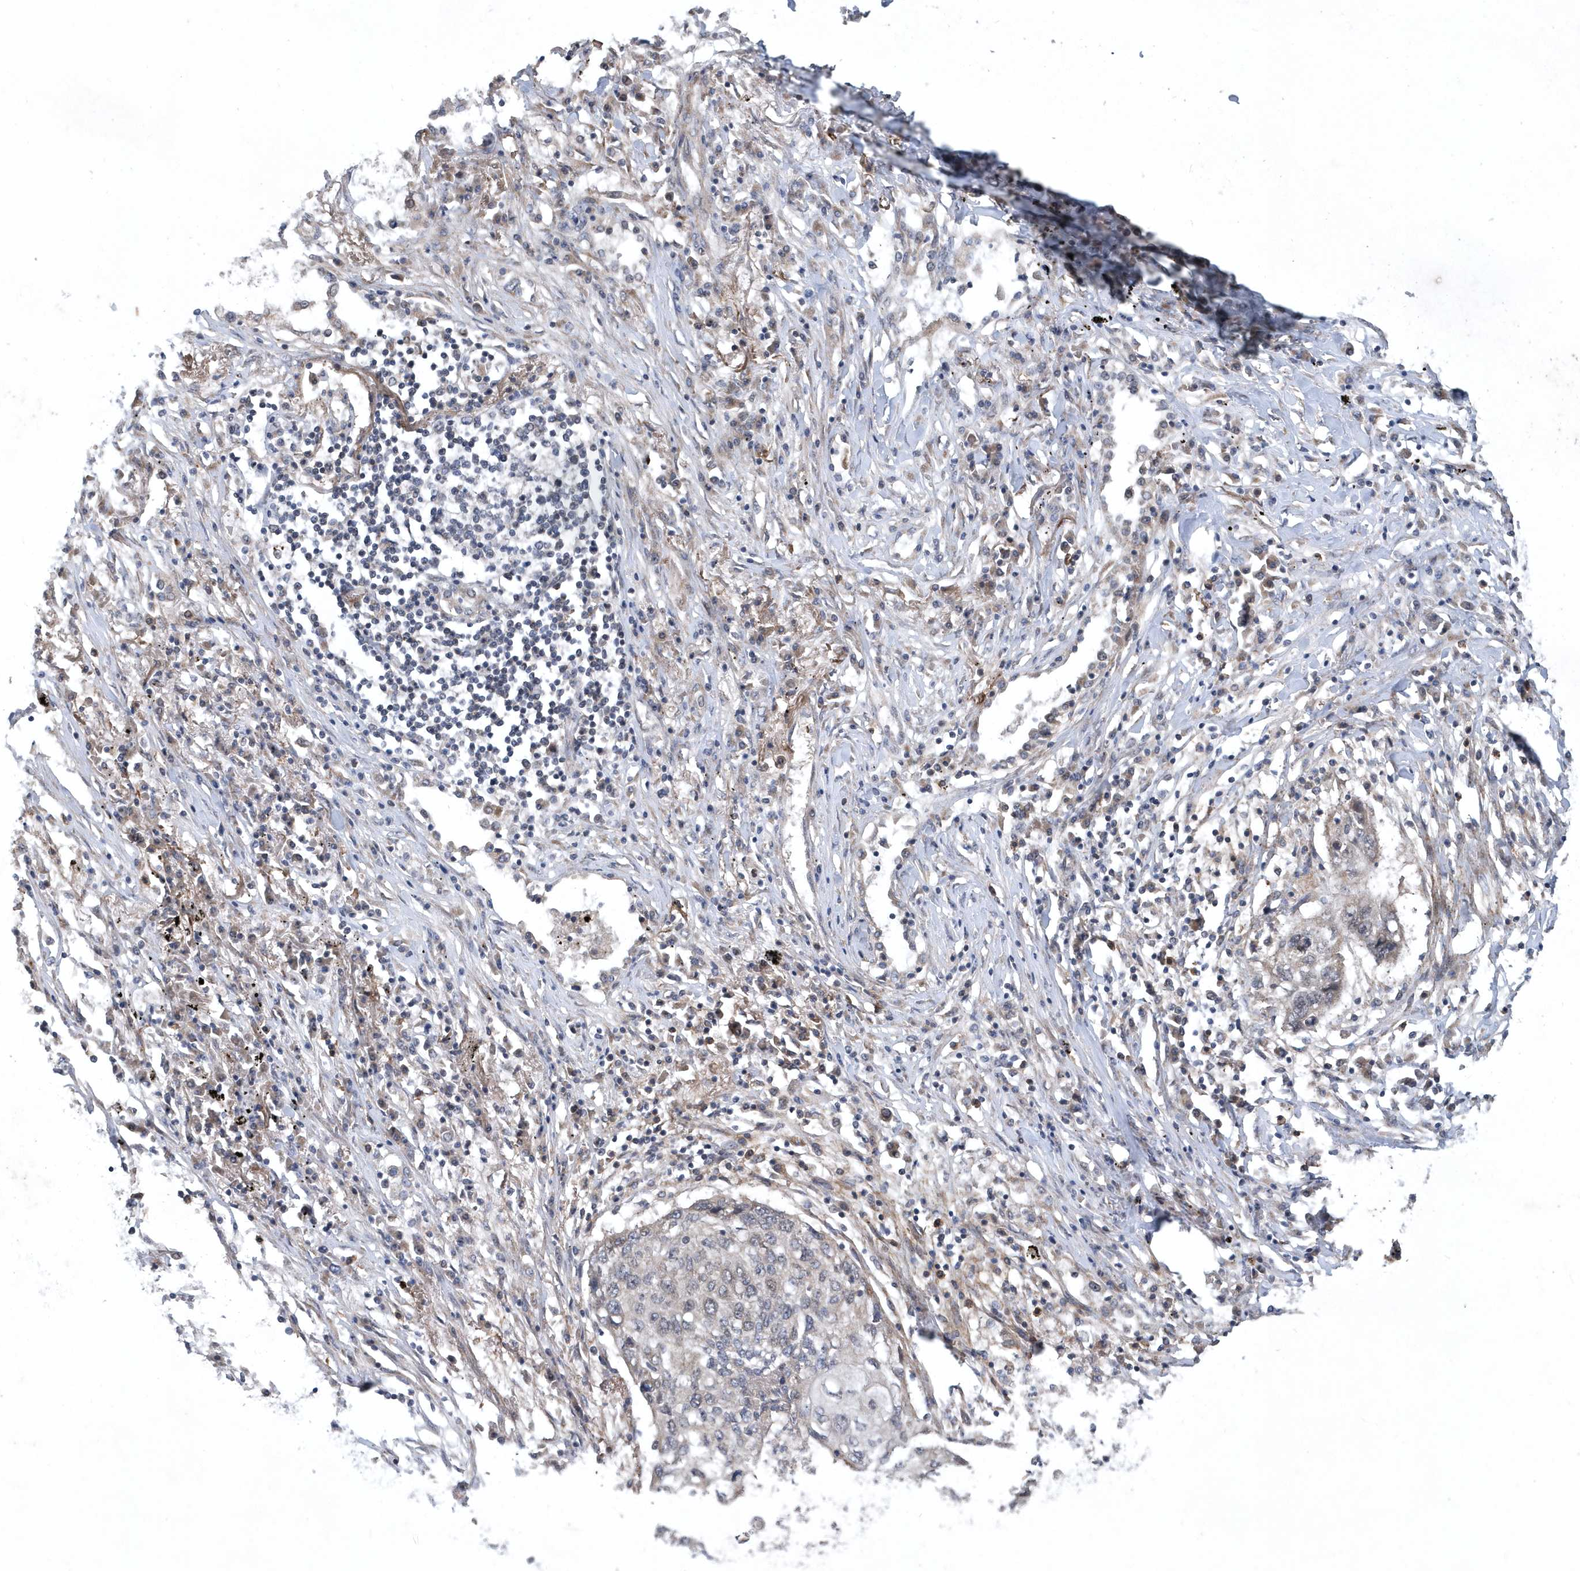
{"staining": {"intensity": "weak", "quantity": "<25%", "location": "cytoplasmic/membranous"}, "tissue": "lung cancer", "cell_type": "Tumor cells", "image_type": "cancer", "snomed": [{"axis": "morphology", "description": "Squamous cell carcinoma, NOS"}, {"axis": "topography", "description": "Lung"}], "caption": "Squamous cell carcinoma (lung) was stained to show a protein in brown. There is no significant staining in tumor cells.", "gene": "HMGCS1", "patient": {"sex": "female", "age": 63}}